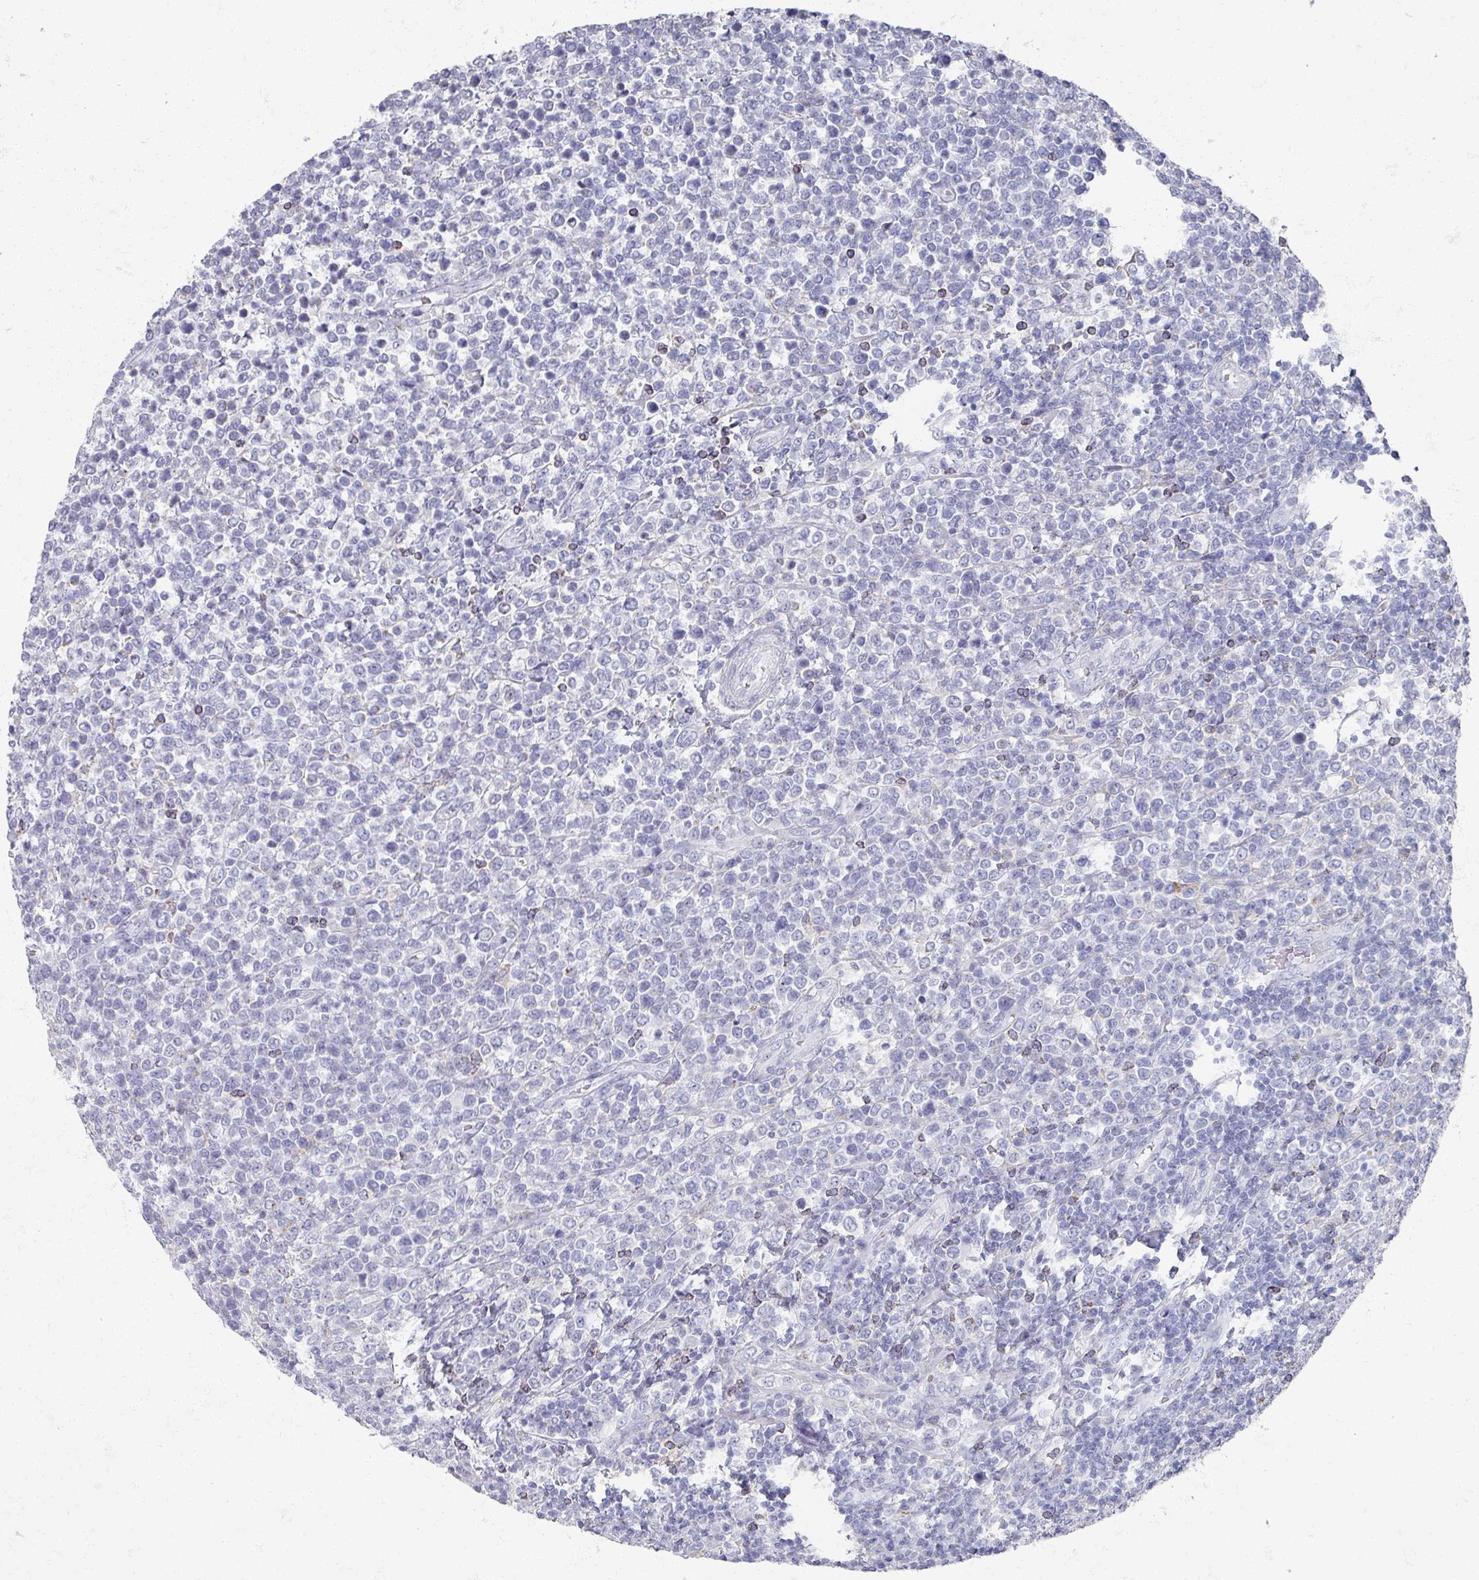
{"staining": {"intensity": "negative", "quantity": "none", "location": "none"}, "tissue": "lymphoma", "cell_type": "Tumor cells", "image_type": "cancer", "snomed": [{"axis": "morphology", "description": "Malignant lymphoma, non-Hodgkin's type, High grade"}, {"axis": "topography", "description": "Soft tissue"}], "caption": "Tumor cells show no significant staining in malignant lymphoma, non-Hodgkin's type (high-grade).", "gene": "OMG", "patient": {"sex": "female", "age": 56}}